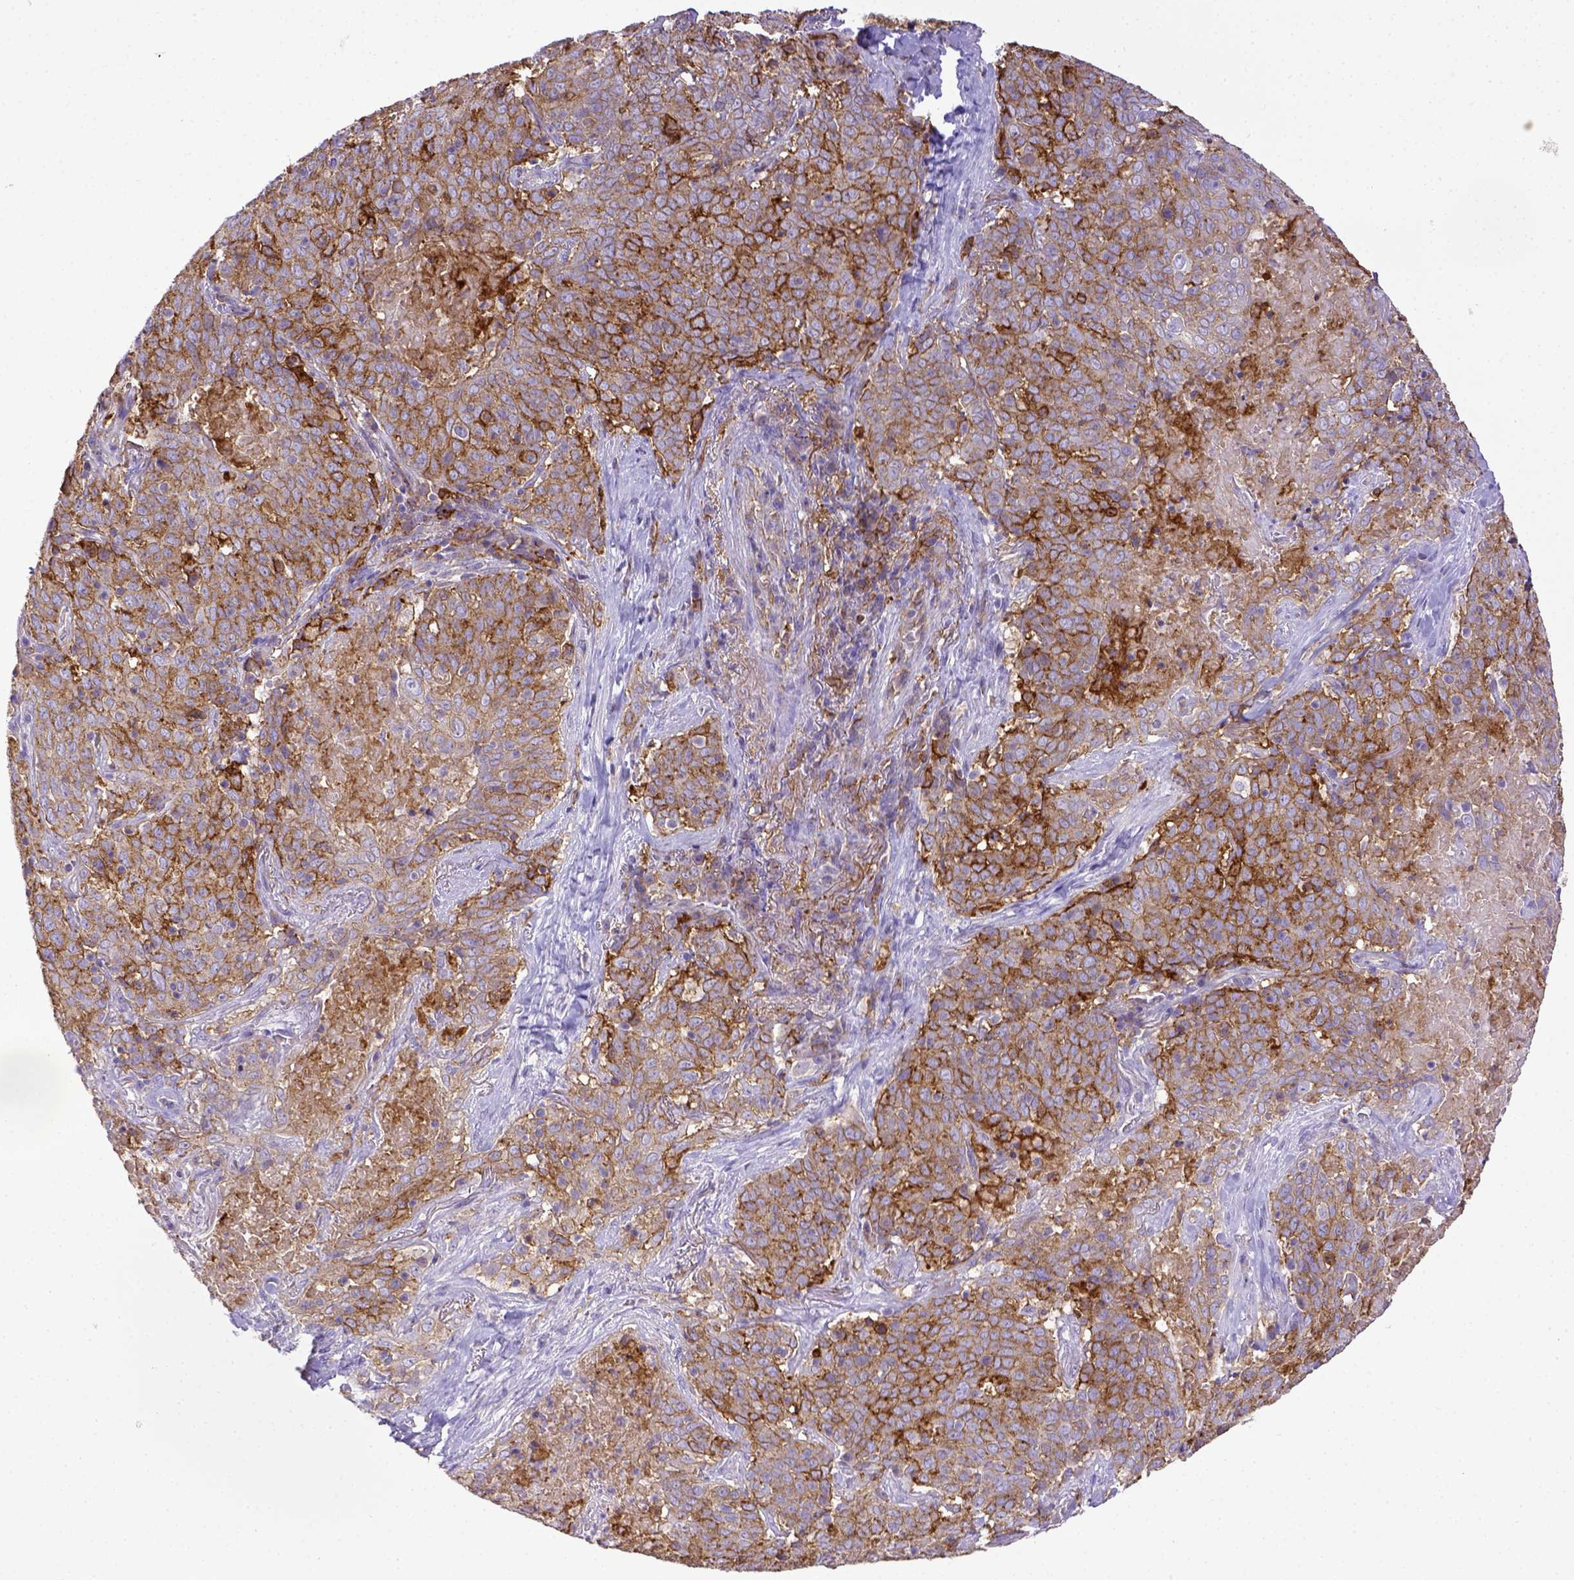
{"staining": {"intensity": "moderate", "quantity": ">75%", "location": "cytoplasmic/membranous"}, "tissue": "lung cancer", "cell_type": "Tumor cells", "image_type": "cancer", "snomed": [{"axis": "morphology", "description": "Squamous cell carcinoma, NOS"}, {"axis": "topography", "description": "Lung"}], "caption": "Human lung cancer (squamous cell carcinoma) stained with a protein marker shows moderate staining in tumor cells.", "gene": "CD40", "patient": {"sex": "male", "age": 82}}